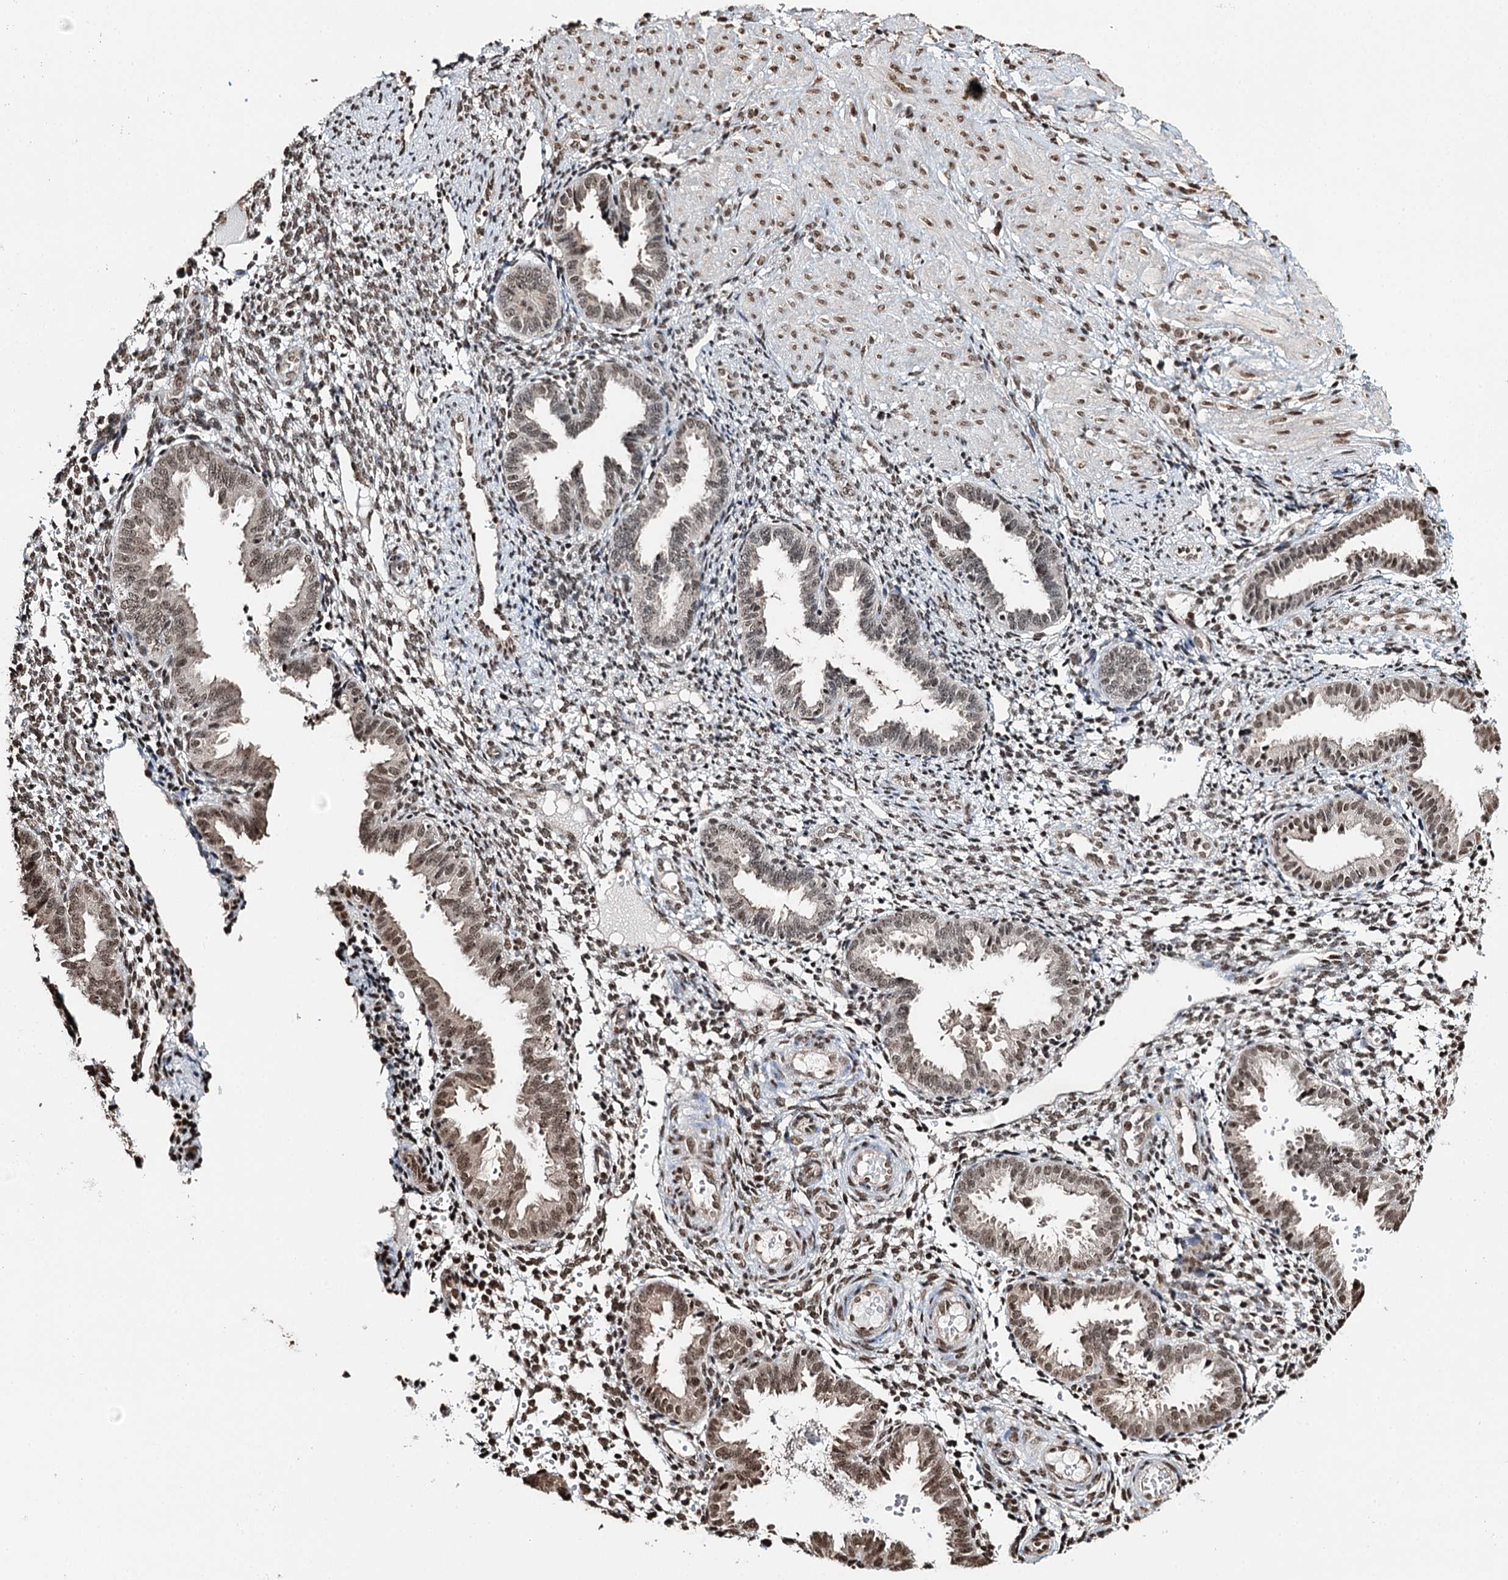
{"staining": {"intensity": "moderate", "quantity": "<25%", "location": "nuclear"}, "tissue": "endometrium", "cell_type": "Cells in endometrial stroma", "image_type": "normal", "snomed": [{"axis": "morphology", "description": "Normal tissue, NOS"}, {"axis": "topography", "description": "Endometrium"}], "caption": "Moderate nuclear expression for a protein is identified in about <25% of cells in endometrial stroma of normal endometrium using immunohistochemistry.", "gene": "RPS27A", "patient": {"sex": "female", "age": 33}}